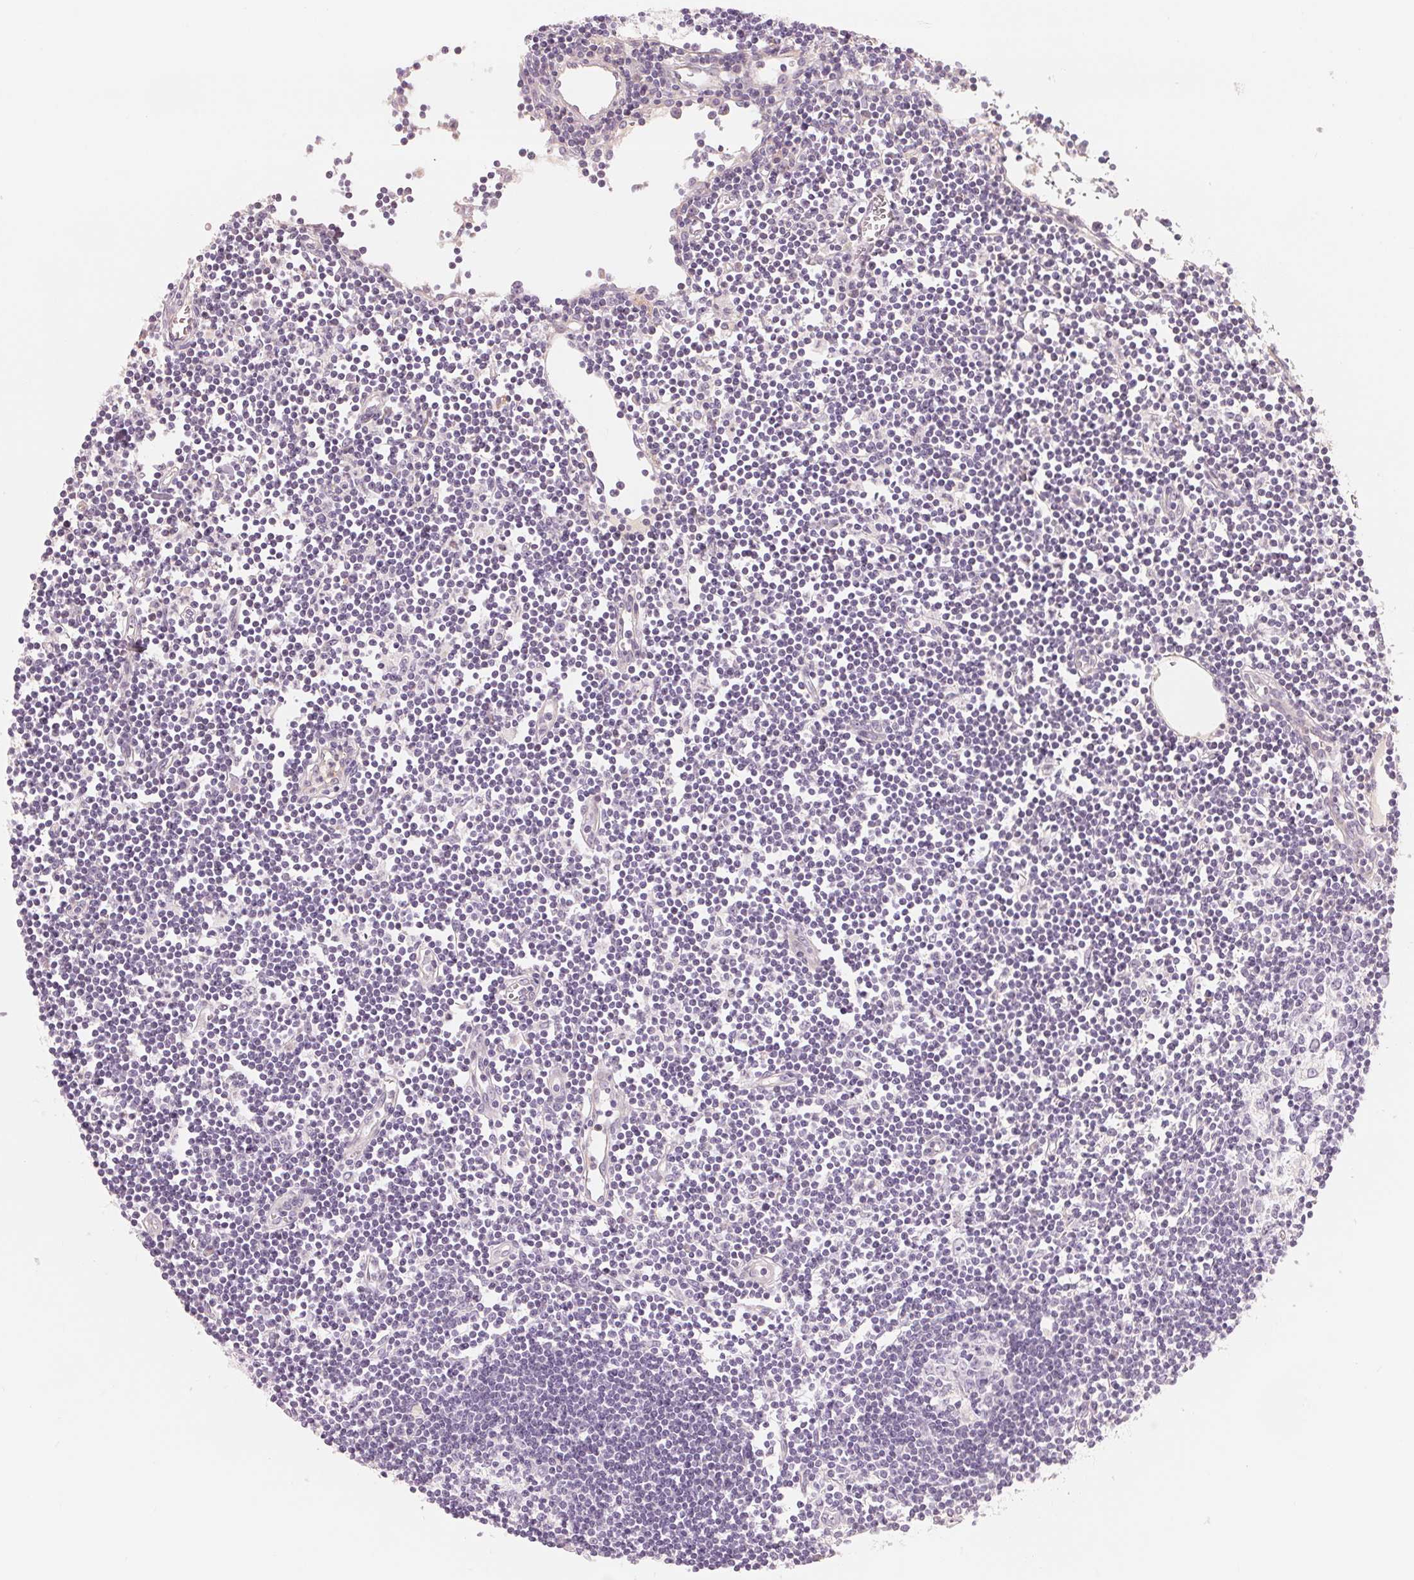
{"staining": {"intensity": "negative", "quantity": "none", "location": "none"}, "tissue": "lymph node", "cell_type": "Germinal center cells", "image_type": "normal", "snomed": [{"axis": "morphology", "description": "Normal tissue, NOS"}, {"axis": "topography", "description": "Lymph node"}], "caption": "Immunohistochemical staining of unremarkable lymph node displays no significant positivity in germinal center cells. Nuclei are stained in blue.", "gene": "CFHR2", "patient": {"sex": "female", "age": 65}}